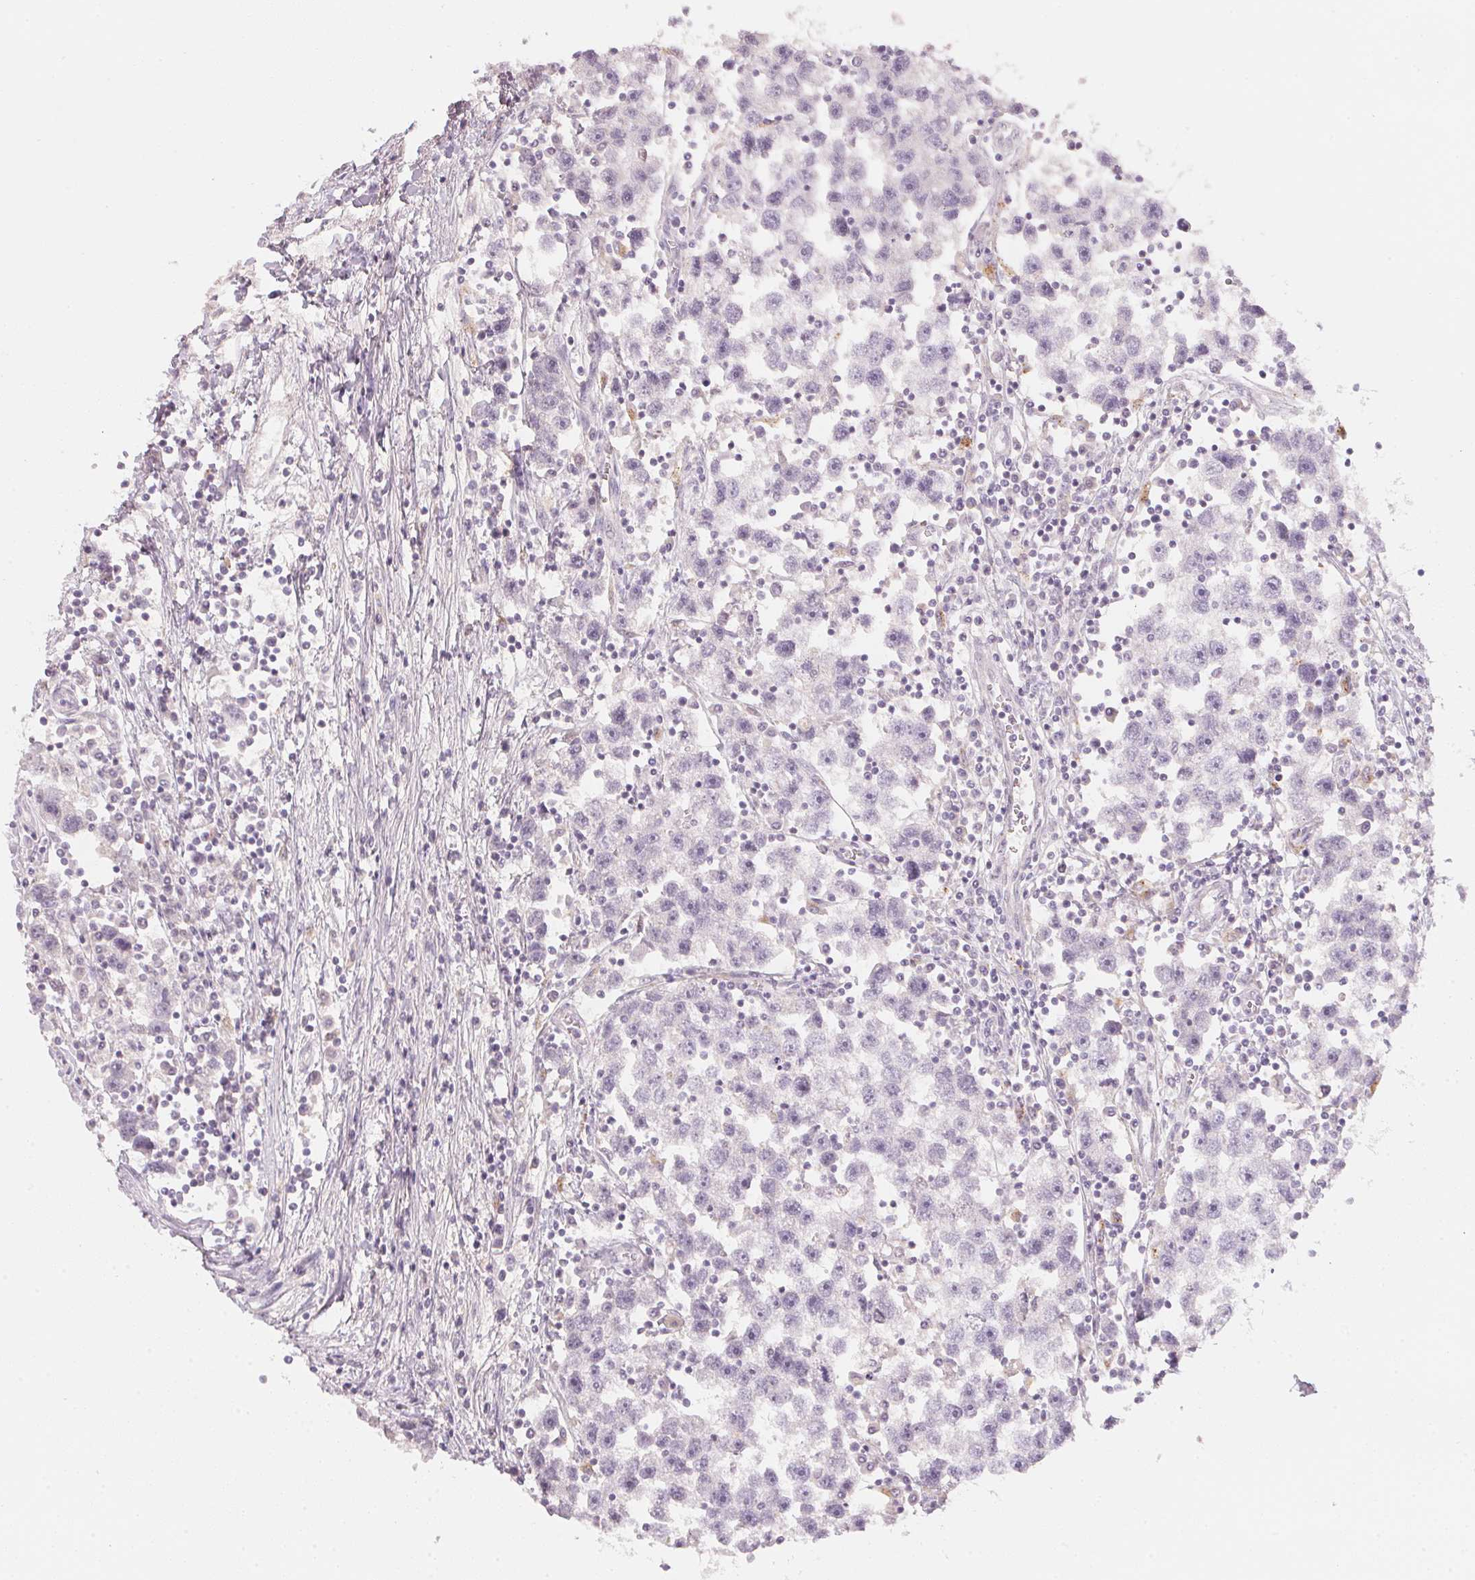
{"staining": {"intensity": "negative", "quantity": "none", "location": "none"}, "tissue": "testis cancer", "cell_type": "Tumor cells", "image_type": "cancer", "snomed": [{"axis": "morphology", "description": "Seminoma, NOS"}, {"axis": "topography", "description": "Testis"}], "caption": "Tumor cells show no significant protein staining in testis cancer (seminoma).", "gene": "TREH", "patient": {"sex": "male", "age": 30}}